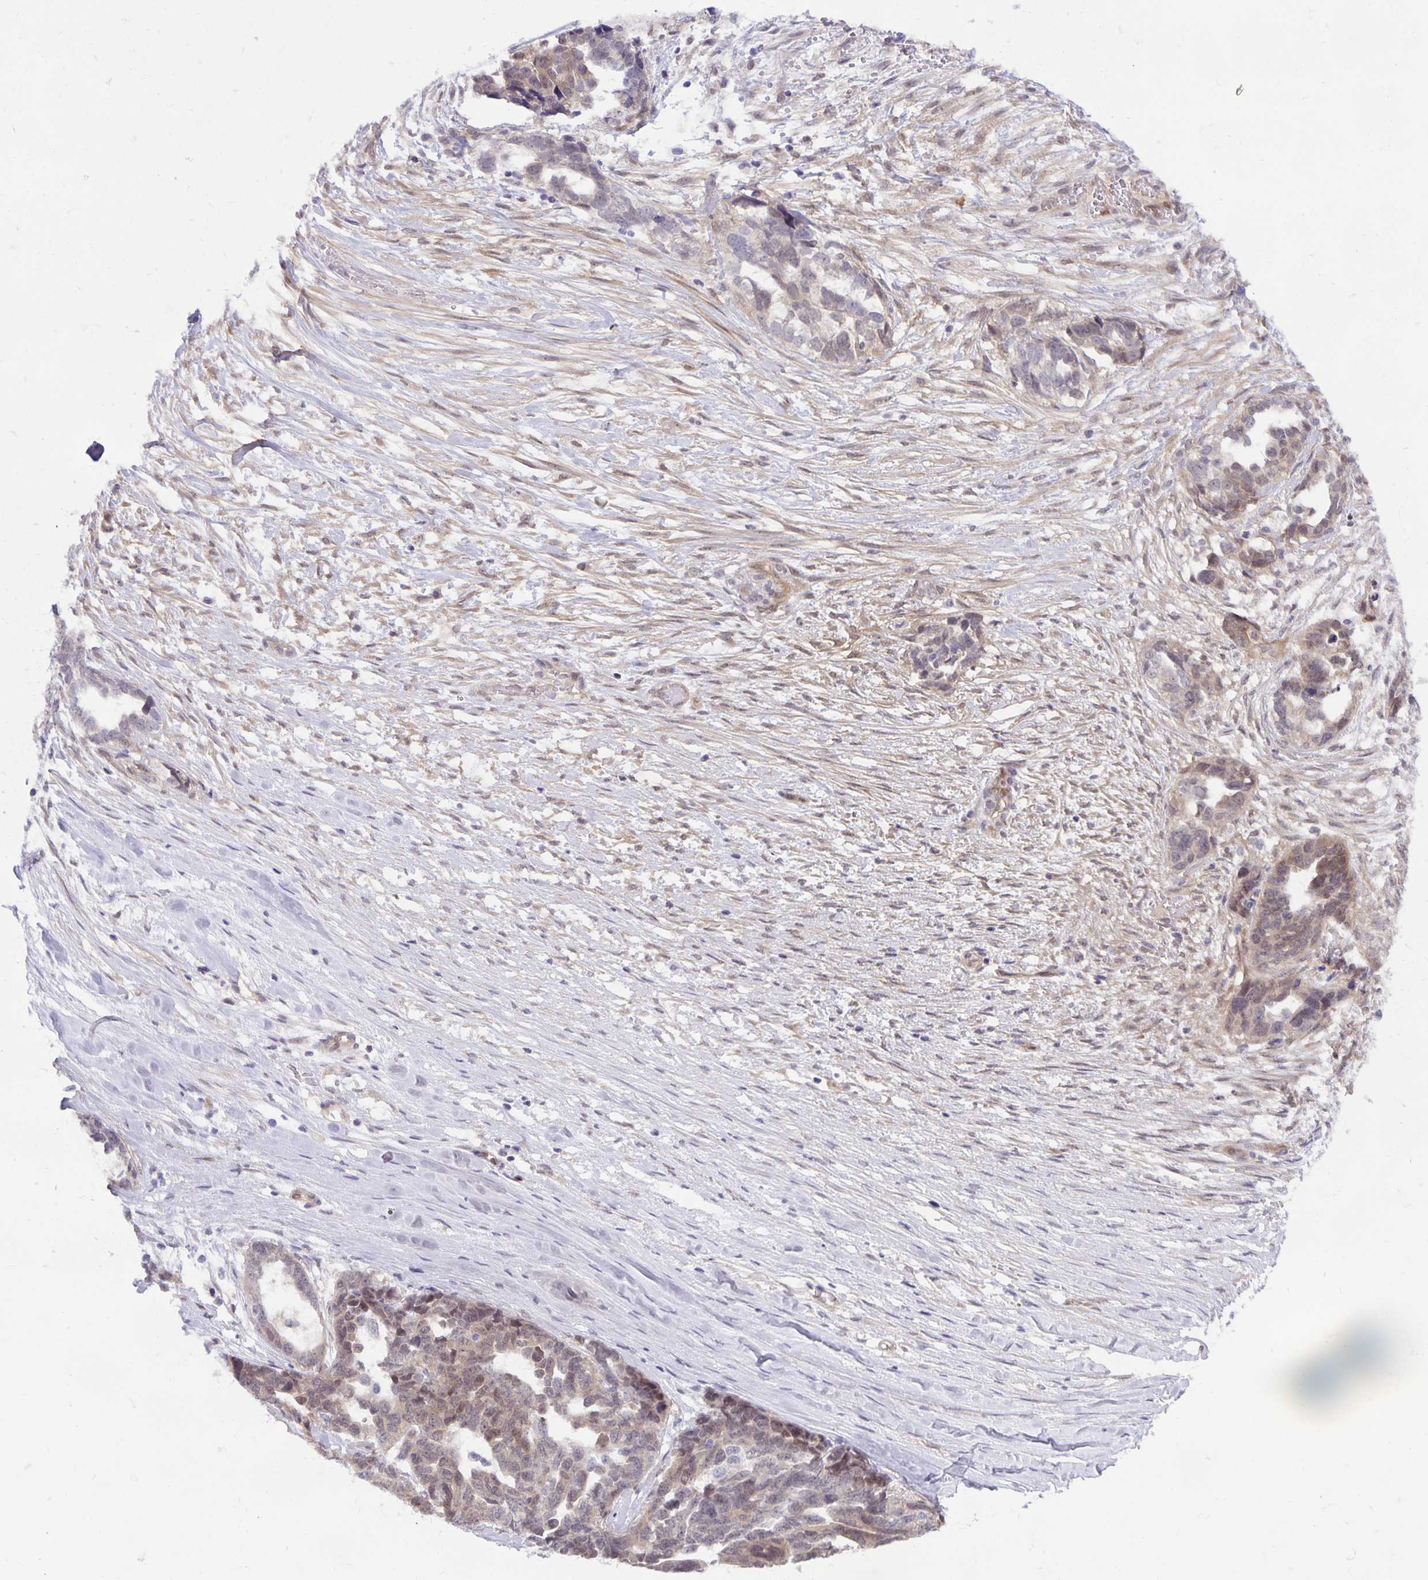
{"staining": {"intensity": "weak", "quantity": "25%-75%", "location": "cytoplasmic/membranous"}, "tissue": "ovarian cancer", "cell_type": "Tumor cells", "image_type": "cancer", "snomed": [{"axis": "morphology", "description": "Cystadenocarcinoma, serous, NOS"}, {"axis": "topography", "description": "Ovary"}], "caption": "Protein expression analysis of ovarian serous cystadenocarcinoma demonstrates weak cytoplasmic/membranous positivity in about 25%-75% of tumor cells.", "gene": "TAX1BP3", "patient": {"sex": "female", "age": 69}}